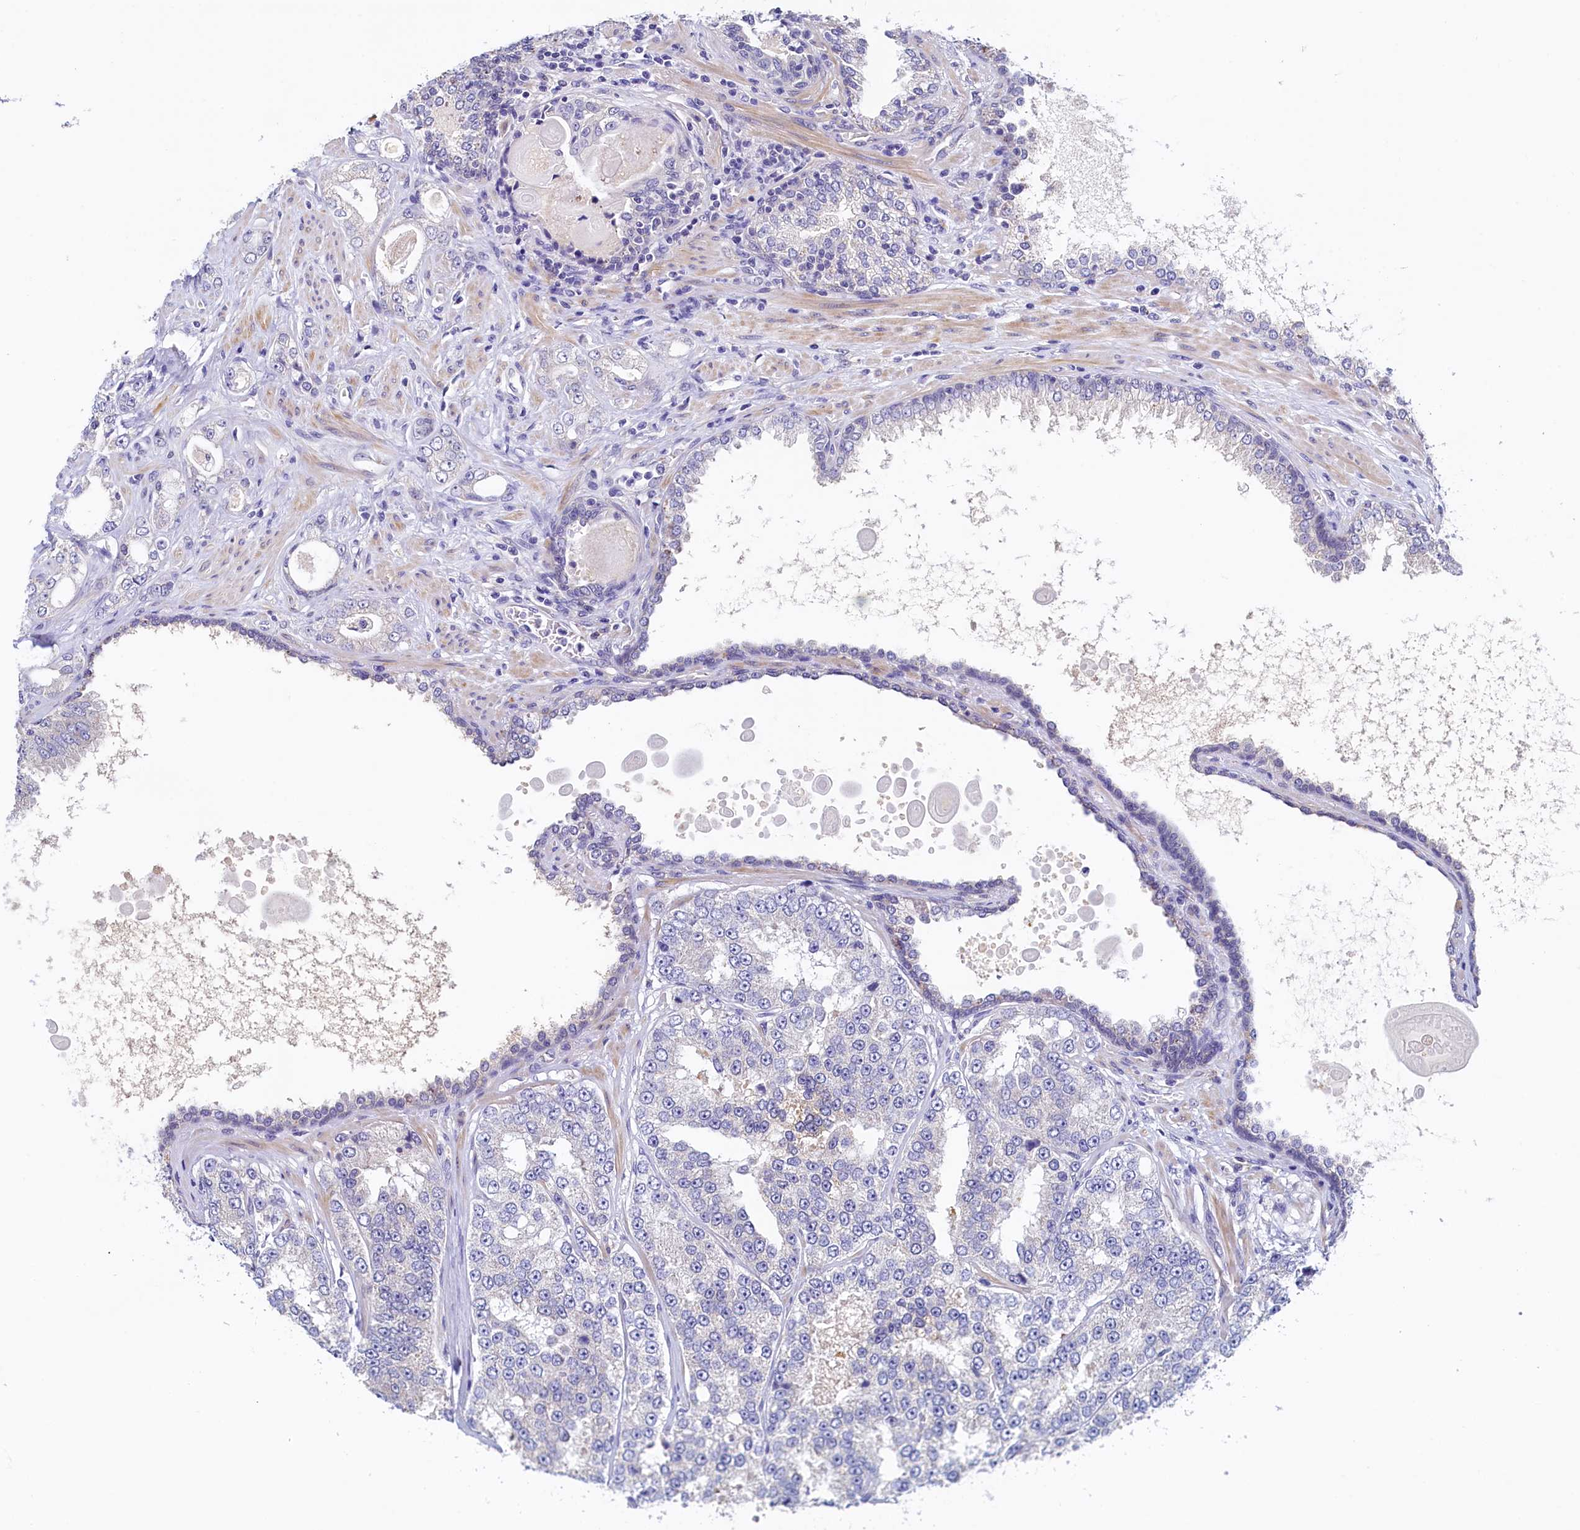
{"staining": {"intensity": "negative", "quantity": "none", "location": "none"}, "tissue": "prostate cancer", "cell_type": "Tumor cells", "image_type": "cancer", "snomed": [{"axis": "morphology", "description": "Normal tissue, NOS"}, {"axis": "morphology", "description": "Adenocarcinoma, High grade"}, {"axis": "topography", "description": "Prostate"}], "caption": "A micrograph of human prostate cancer is negative for staining in tumor cells.", "gene": "DTD1", "patient": {"sex": "male", "age": 83}}